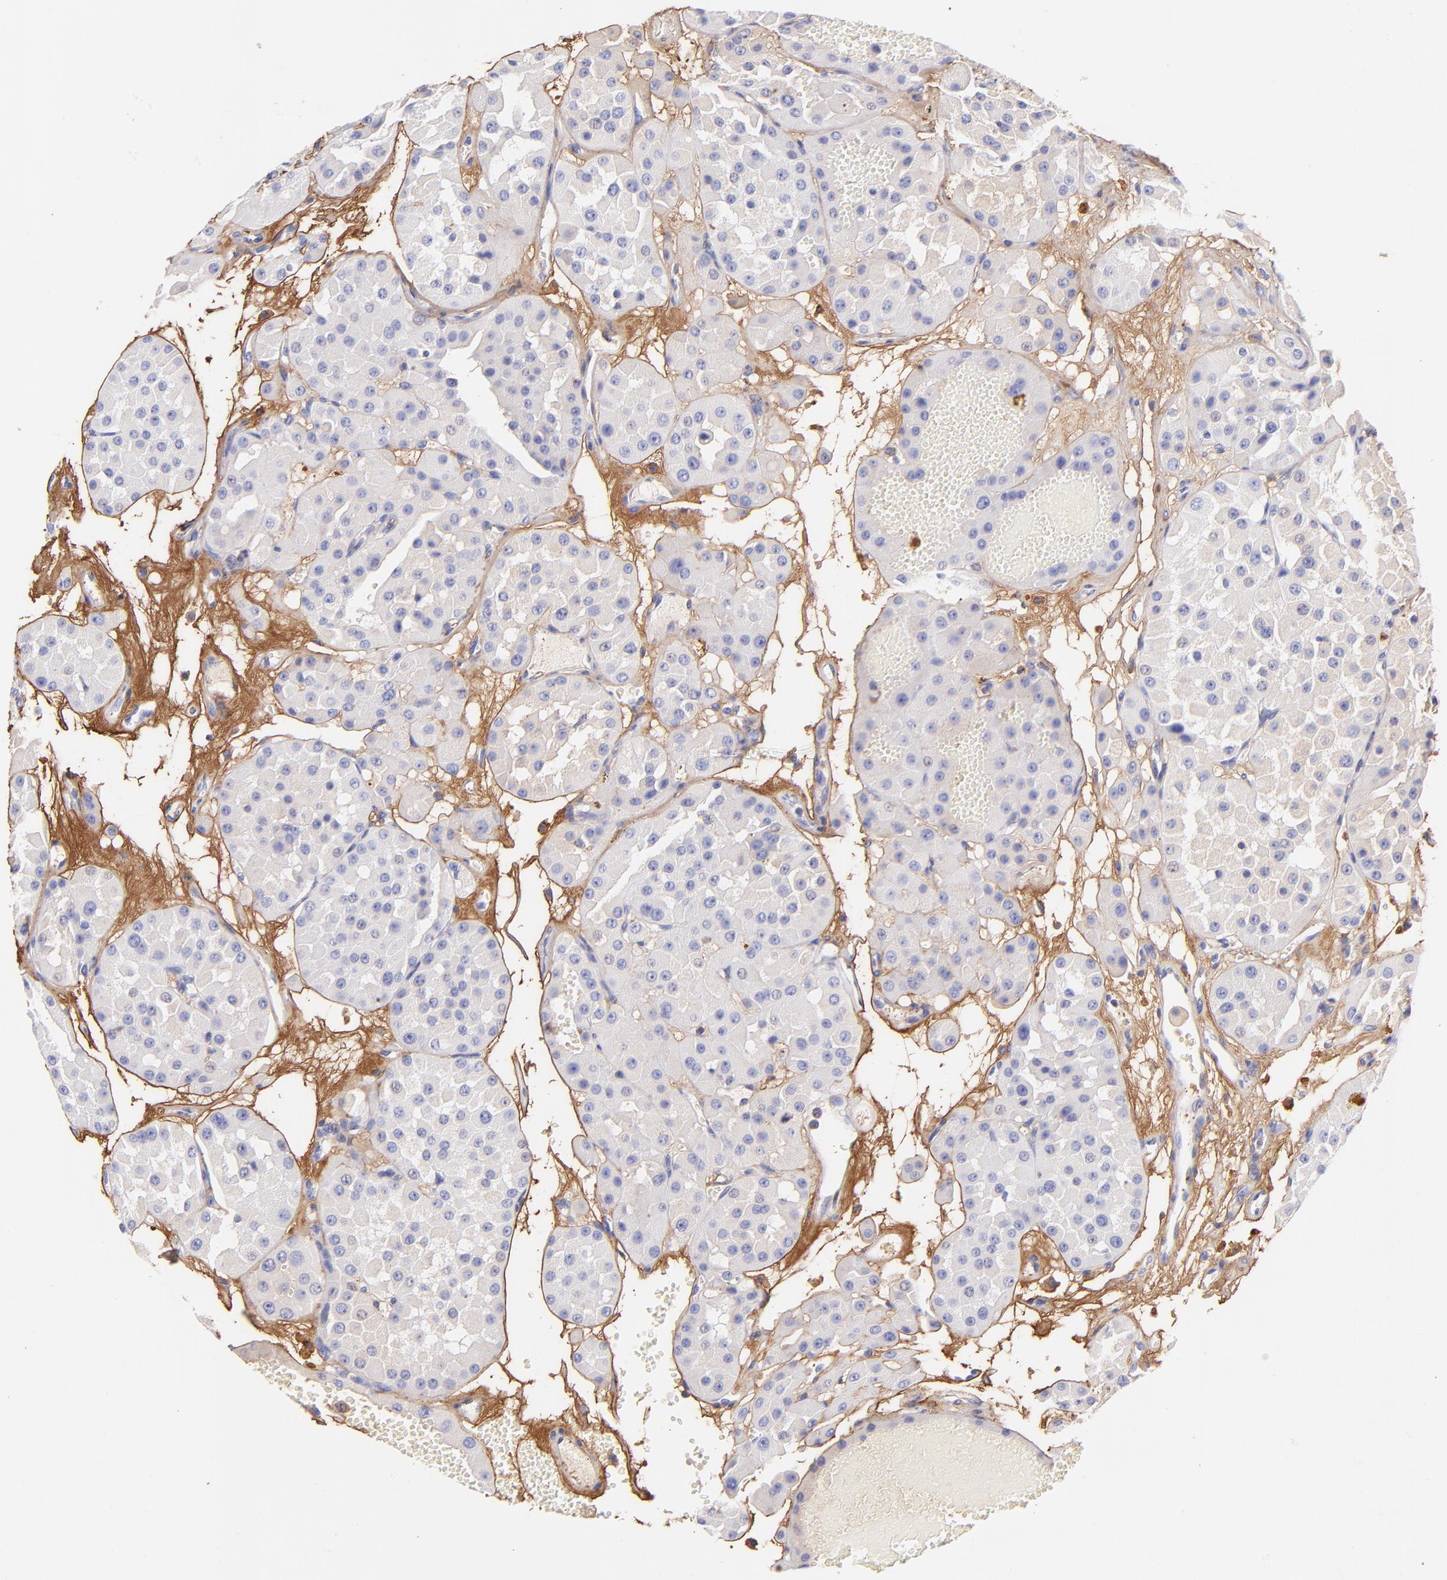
{"staining": {"intensity": "negative", "quantity": "none", "location": "none"}, "tissue": "renal cancer", "cell_type": "Tumor cells", "image_type": "cancer", "snomed": [{"axis": "morphology", "description": "Adenocarcinoma, uncertain malignant potential"}, {"axis": "topography", "description": "Kidney"}], "caption": "This is an IHC micrograph of human adenocarcinoma,  uncertain malignant potential (renal). There is no staining in tumor cells.", "gene": "BGN", "patient": {"sex": "male", "age": 63}}